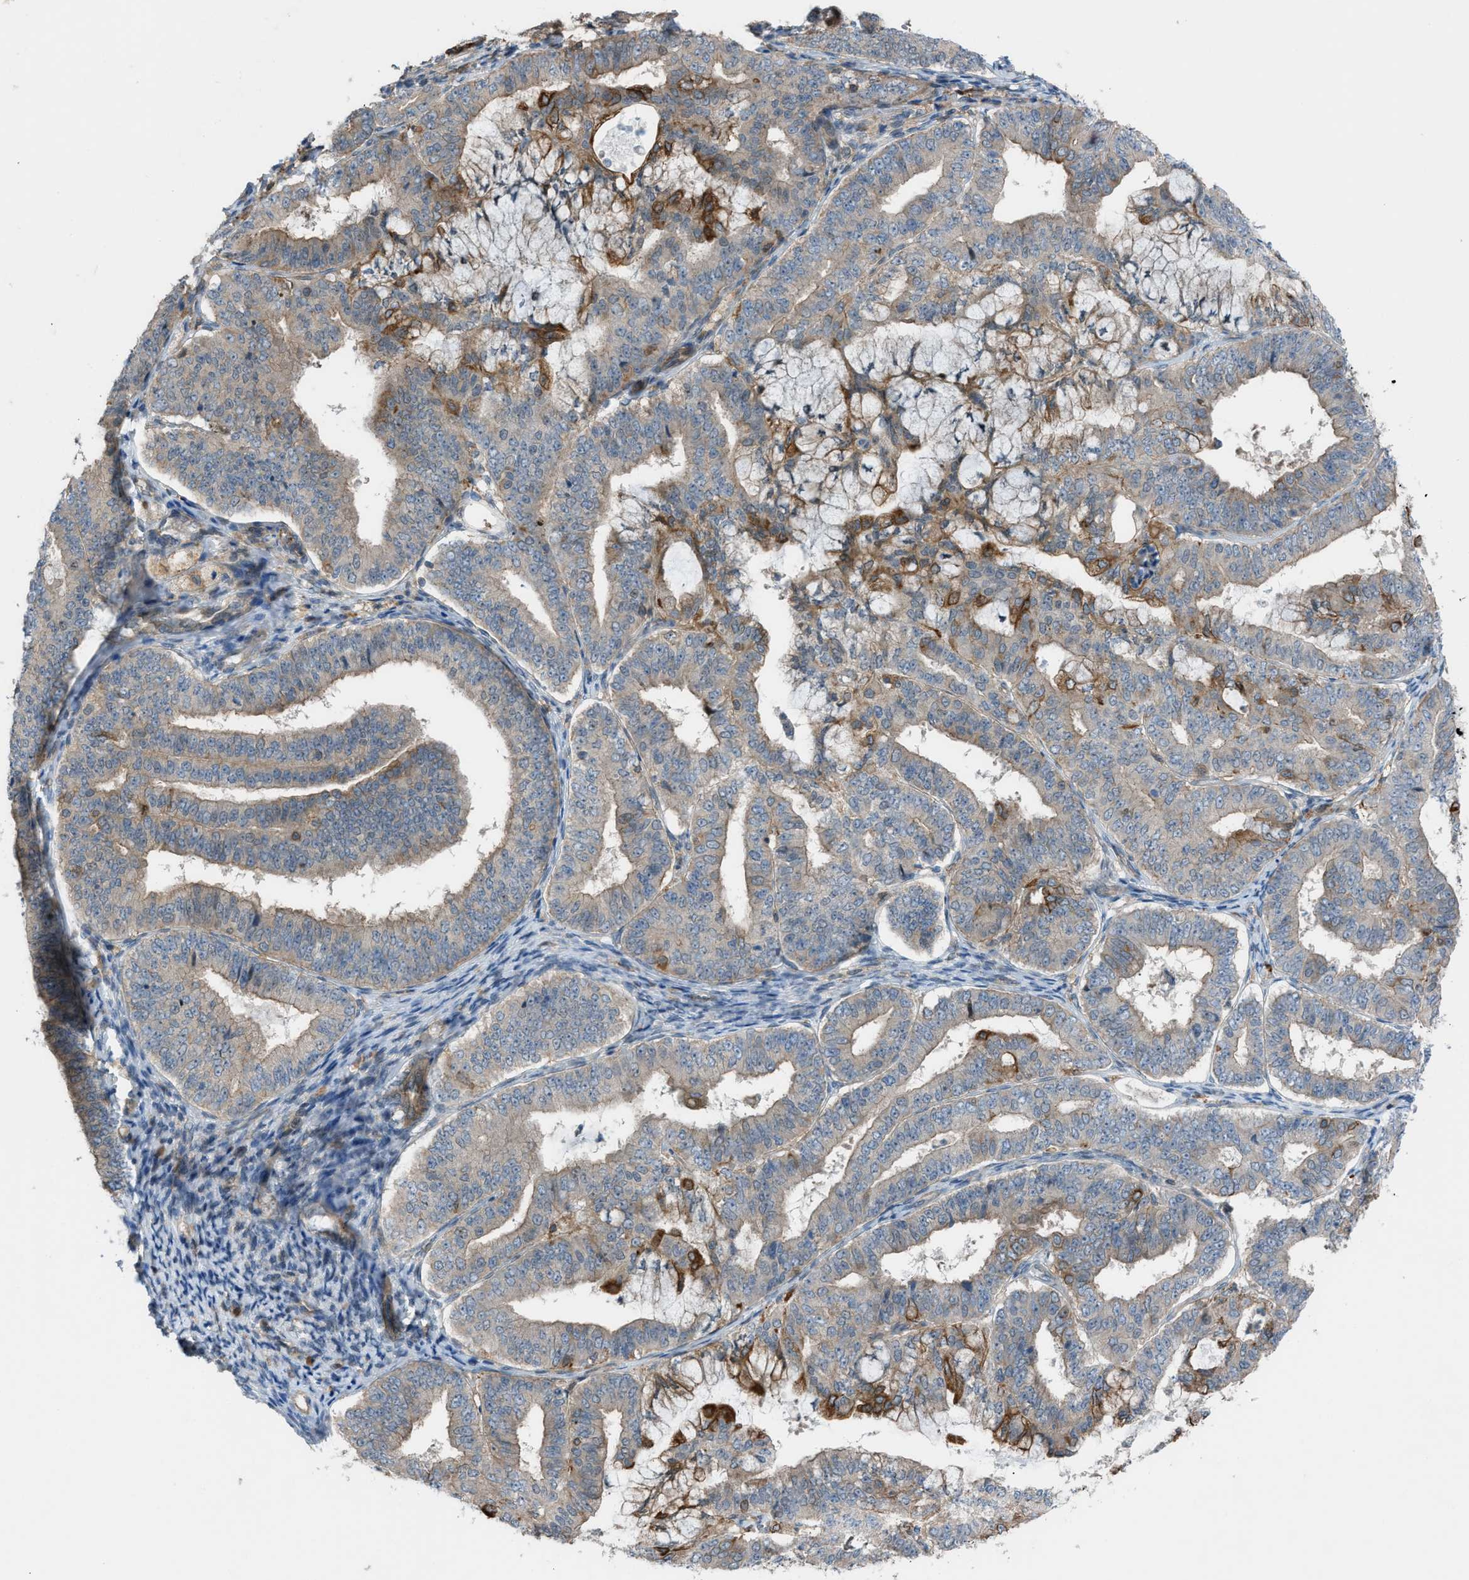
{"staining": {"intensity": "moderate", "quantity": "25%-75%", "location": "cytoplasmic/membranous"}, "tissue": "endometrial cancer", "cell_type": "Tumor cells", "image_type": "cancer", "snomed": [{"axis": "morphology", "description": "Adenocarcinoma, NOS"}, {"axis": "topography", "description": "Endometrium"}], "caption": "Adenocarcinoma (endometrial) stained with immunohistochemistry displays moderate cytoplasmic/membranous expression in about 25%-75% of tumor cells.", "gene": "DYRK1A", "patient": {"sex": "female", "age": 63}}